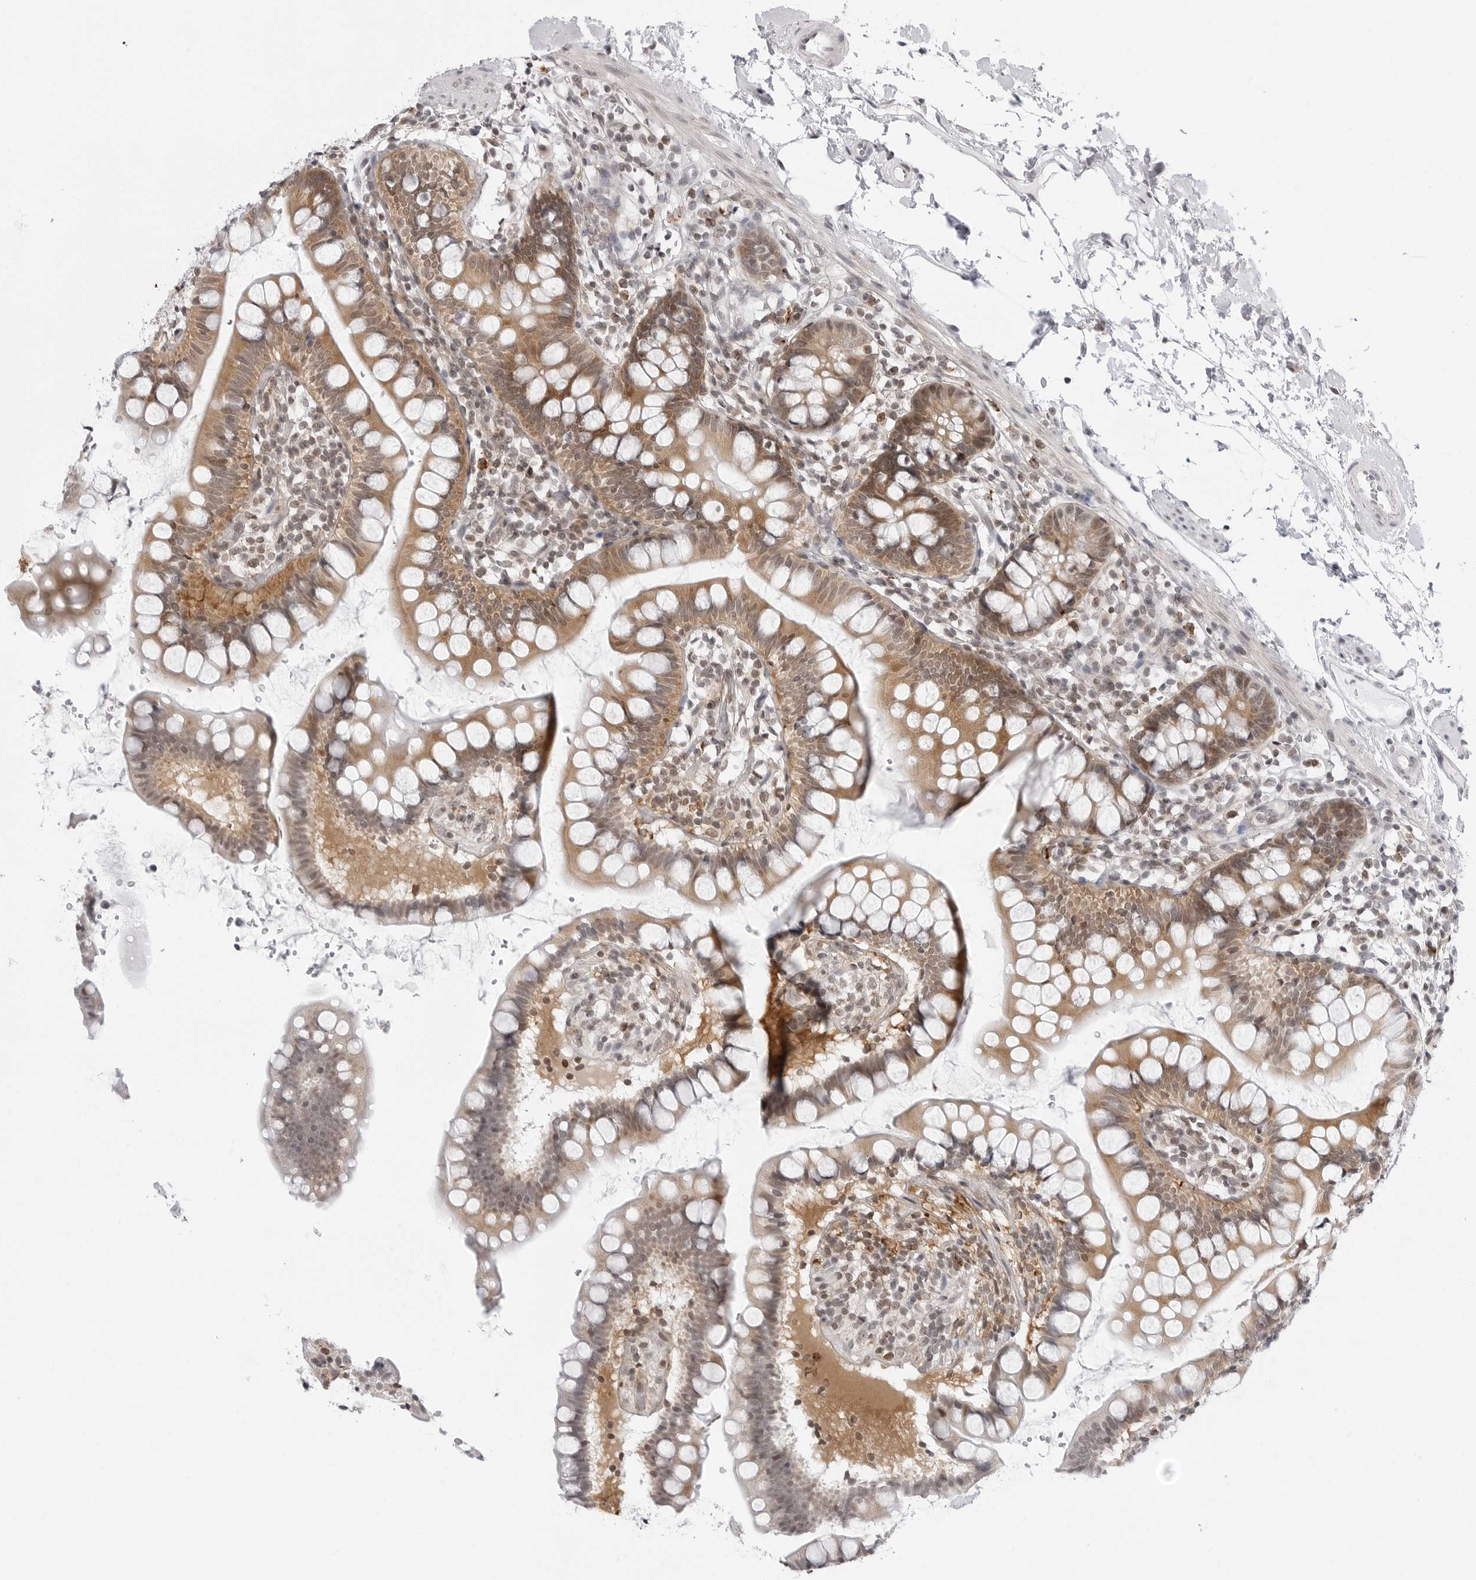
{"staining": {"intensity": "moderate", "quantity": ">75%", "location": "cytoplasmic/membranous,nuclear"}, "tissue": "small intestine", "cell_type": "Glandular cells", "image_type": "normal", "snomed": [{"axis": "morphology", "description": "Normal tissue, NOS"}, {"axis": "topography", "description": "Small intestine"}], "caption": "Immunohistochemical staining of benign small intestine reveals medium levels of moderate cytoplasmic/membranous,nuclear staining in approximately >75% of glandular cells. The protein is shown in brown color, while the nuclei are stained blue.", "gene": "PPP2R5C", "patient": {"sex": "female", "age": 84}}